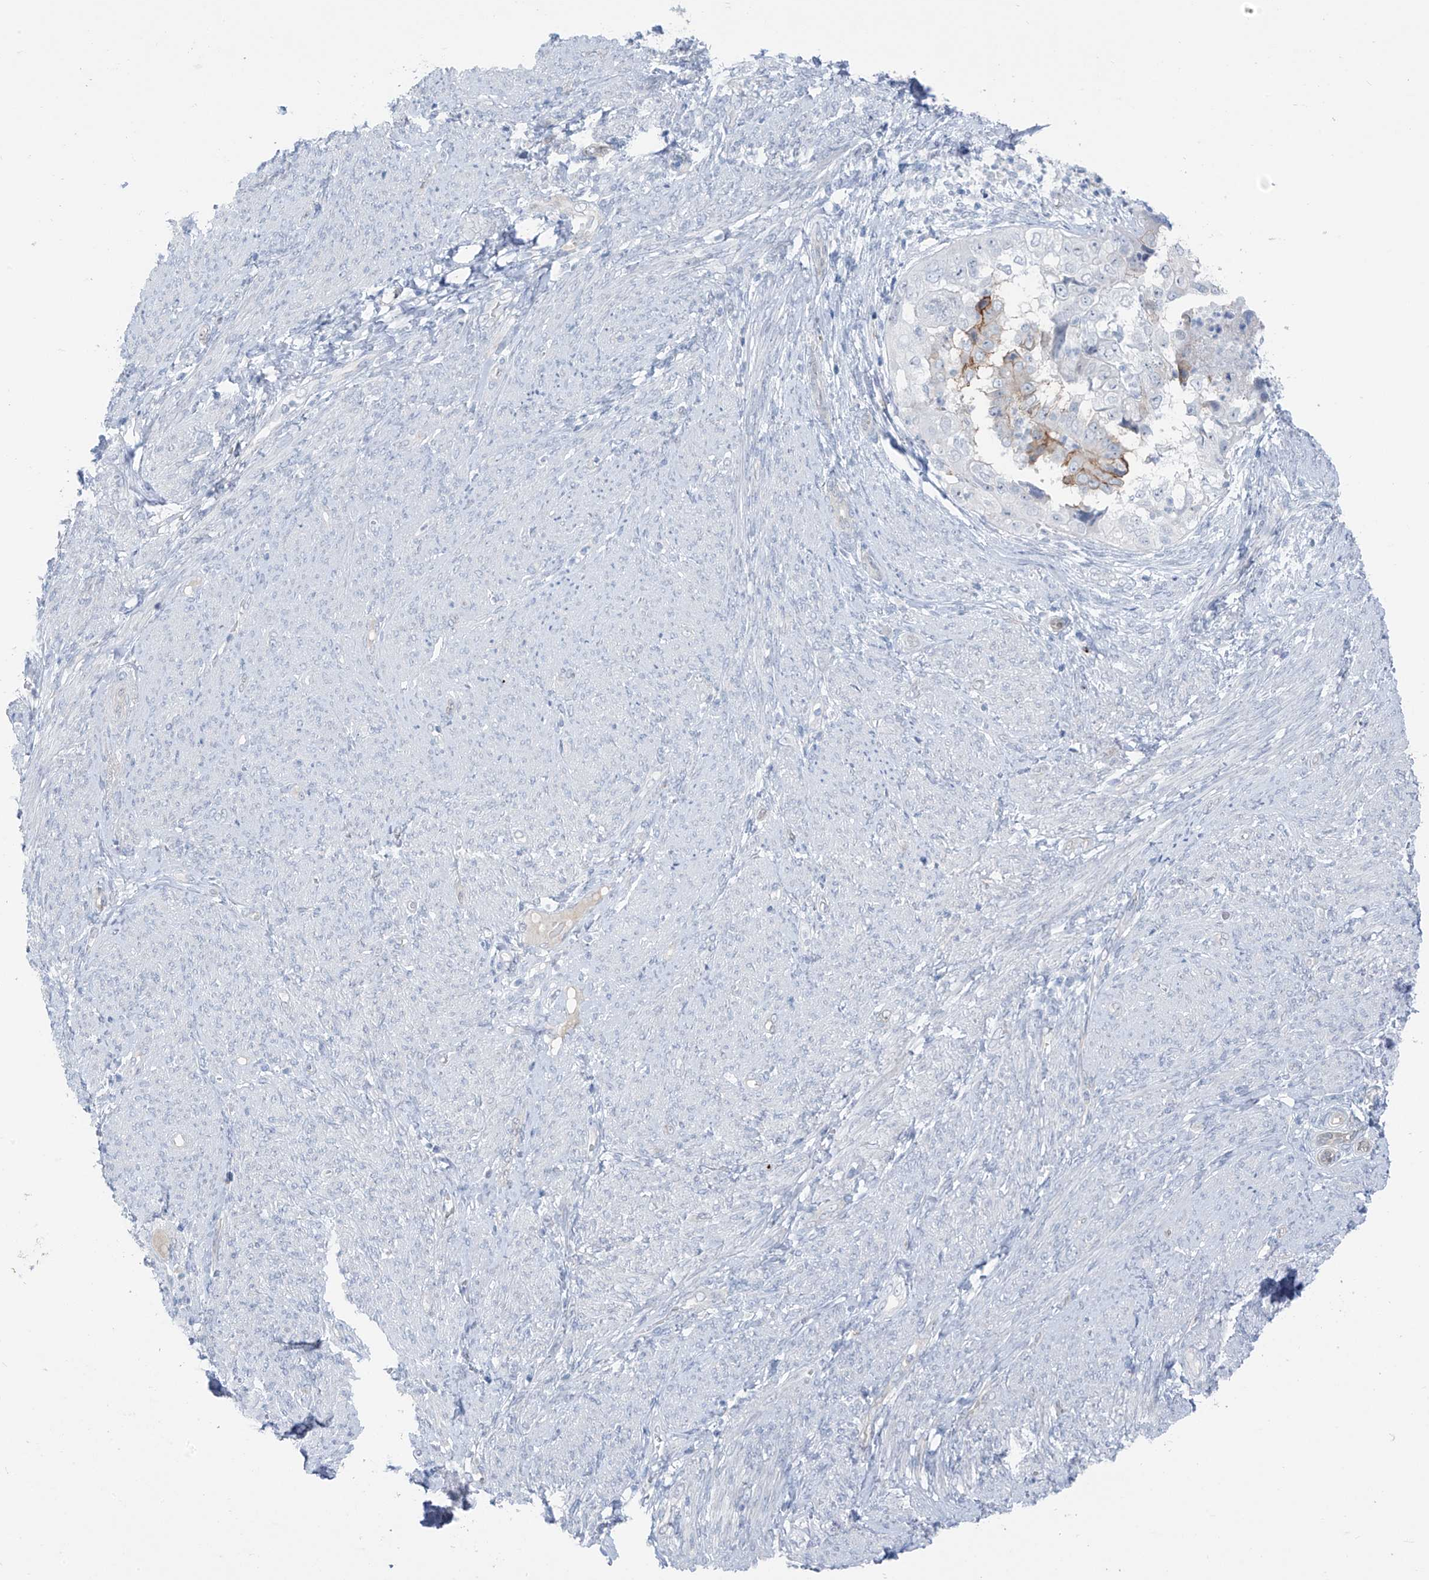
{"staining": {"intensity": "weak", "quantity": "<25%", "location": "cytoplasmic/membranous"}, "tissue": "endometrial cancer", "cell_type": "Tumor cells", "image_type": "cancer", "snomed": [{"axis": "morphology", "description": "Adenocarcinoma, NOS"}, {"axis": "topography", "description": "Endometrium"}], "caption": "This is an IHC photomicrograph of endometrial cancer. There is no expression in tumor cells.", "gene": "ZNF793", "patient": {"sex": "female", "age": 85}}